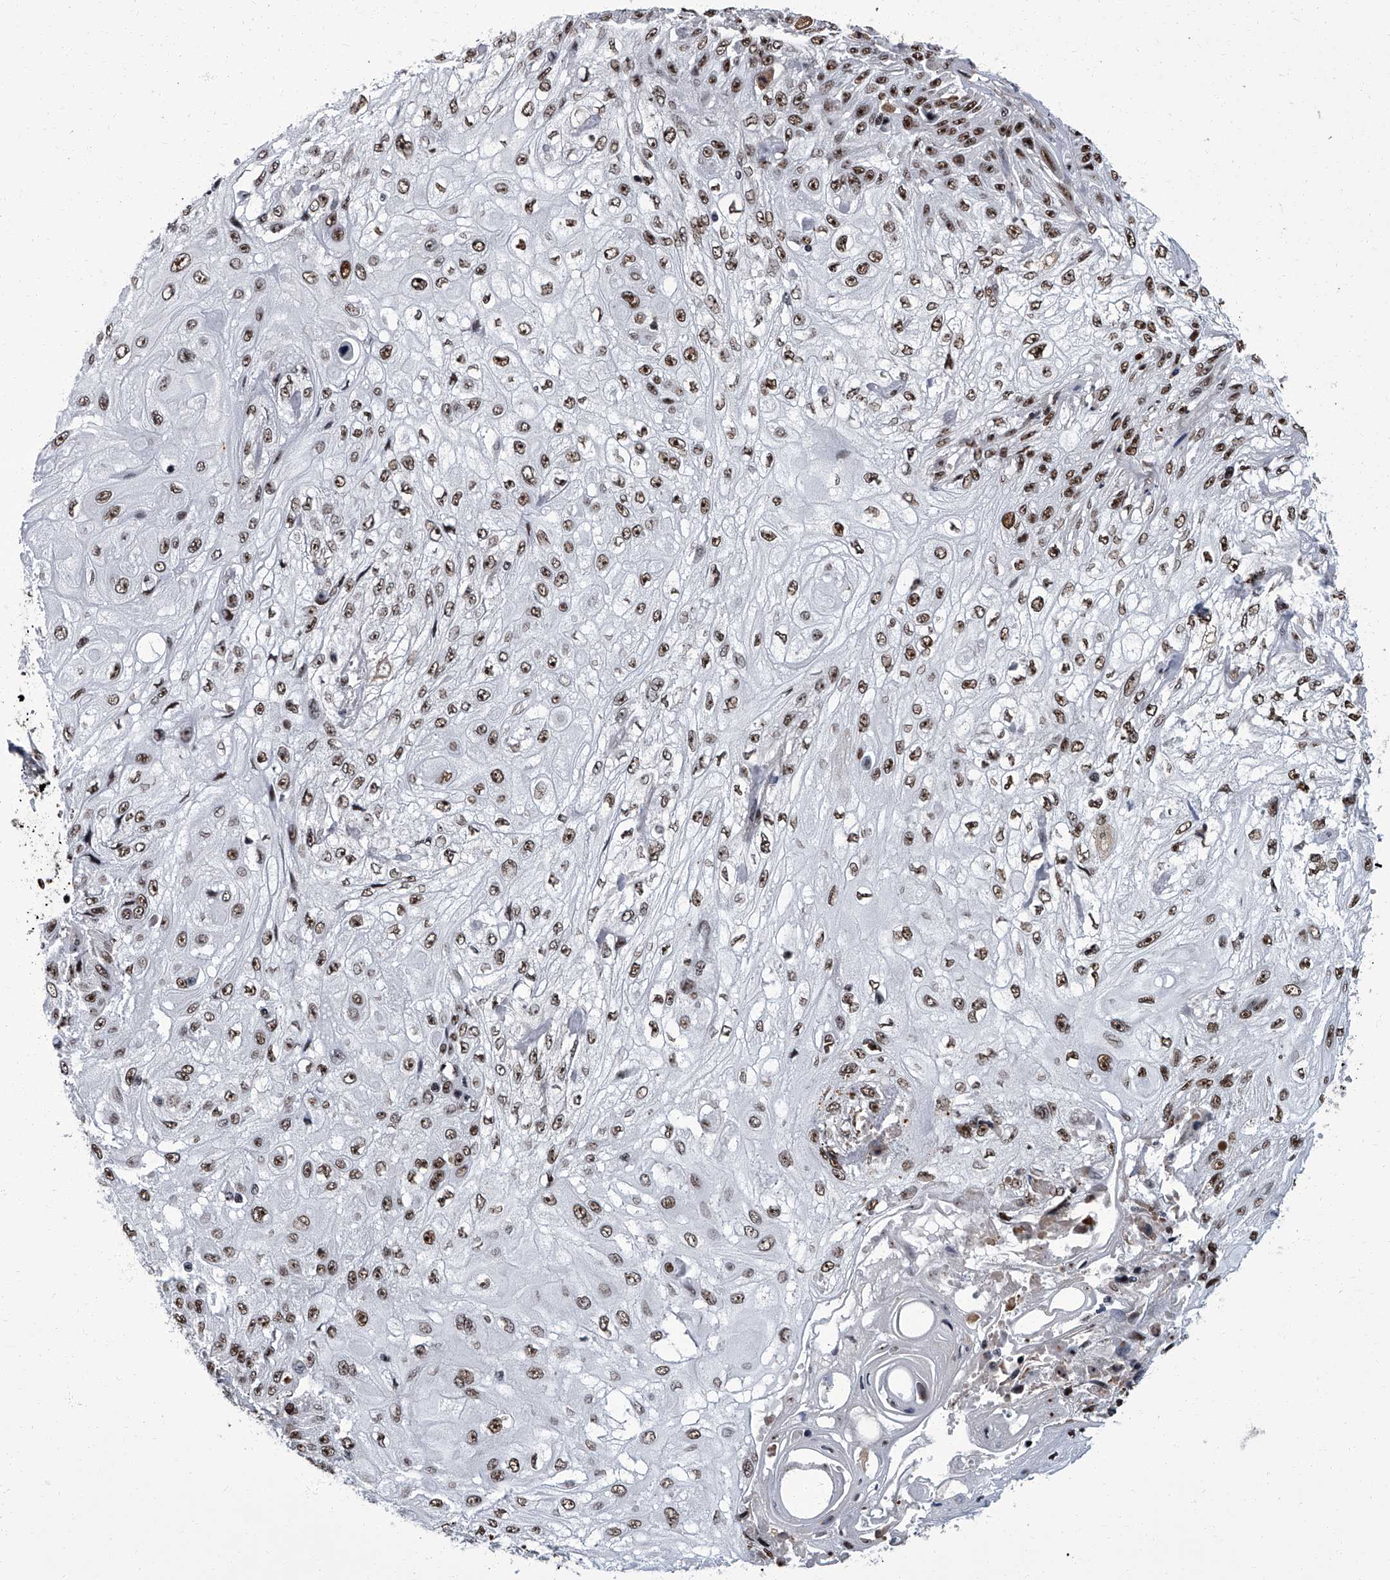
{"staining": {"intensity": "moderate", "quantity": ">75%", "location": "nuclear"}, "tissue": "skin cancer", "cell_type": "Tumor cells", "image_type": "cancer", "snomed": [{"axis": "morphology", "description": "Squamous cell carcinoma, NOS"}, {"axis": "morphology", "description": "Squamous cell carcinoma, metastatic, NOS"}, {"axis": "topography", "description": "Skin"}, {"axis": "topography", "description": "Lymph node"}], "caption": "There is medium levels of moderate nuclear positivity in tumor cells of skin metastatic squamous cell carcinoma, as demonstrated by immunohistochemical staining (brown color).", "gene": "ZNF518B", "patient": {"sex": "male", "age": 75}}